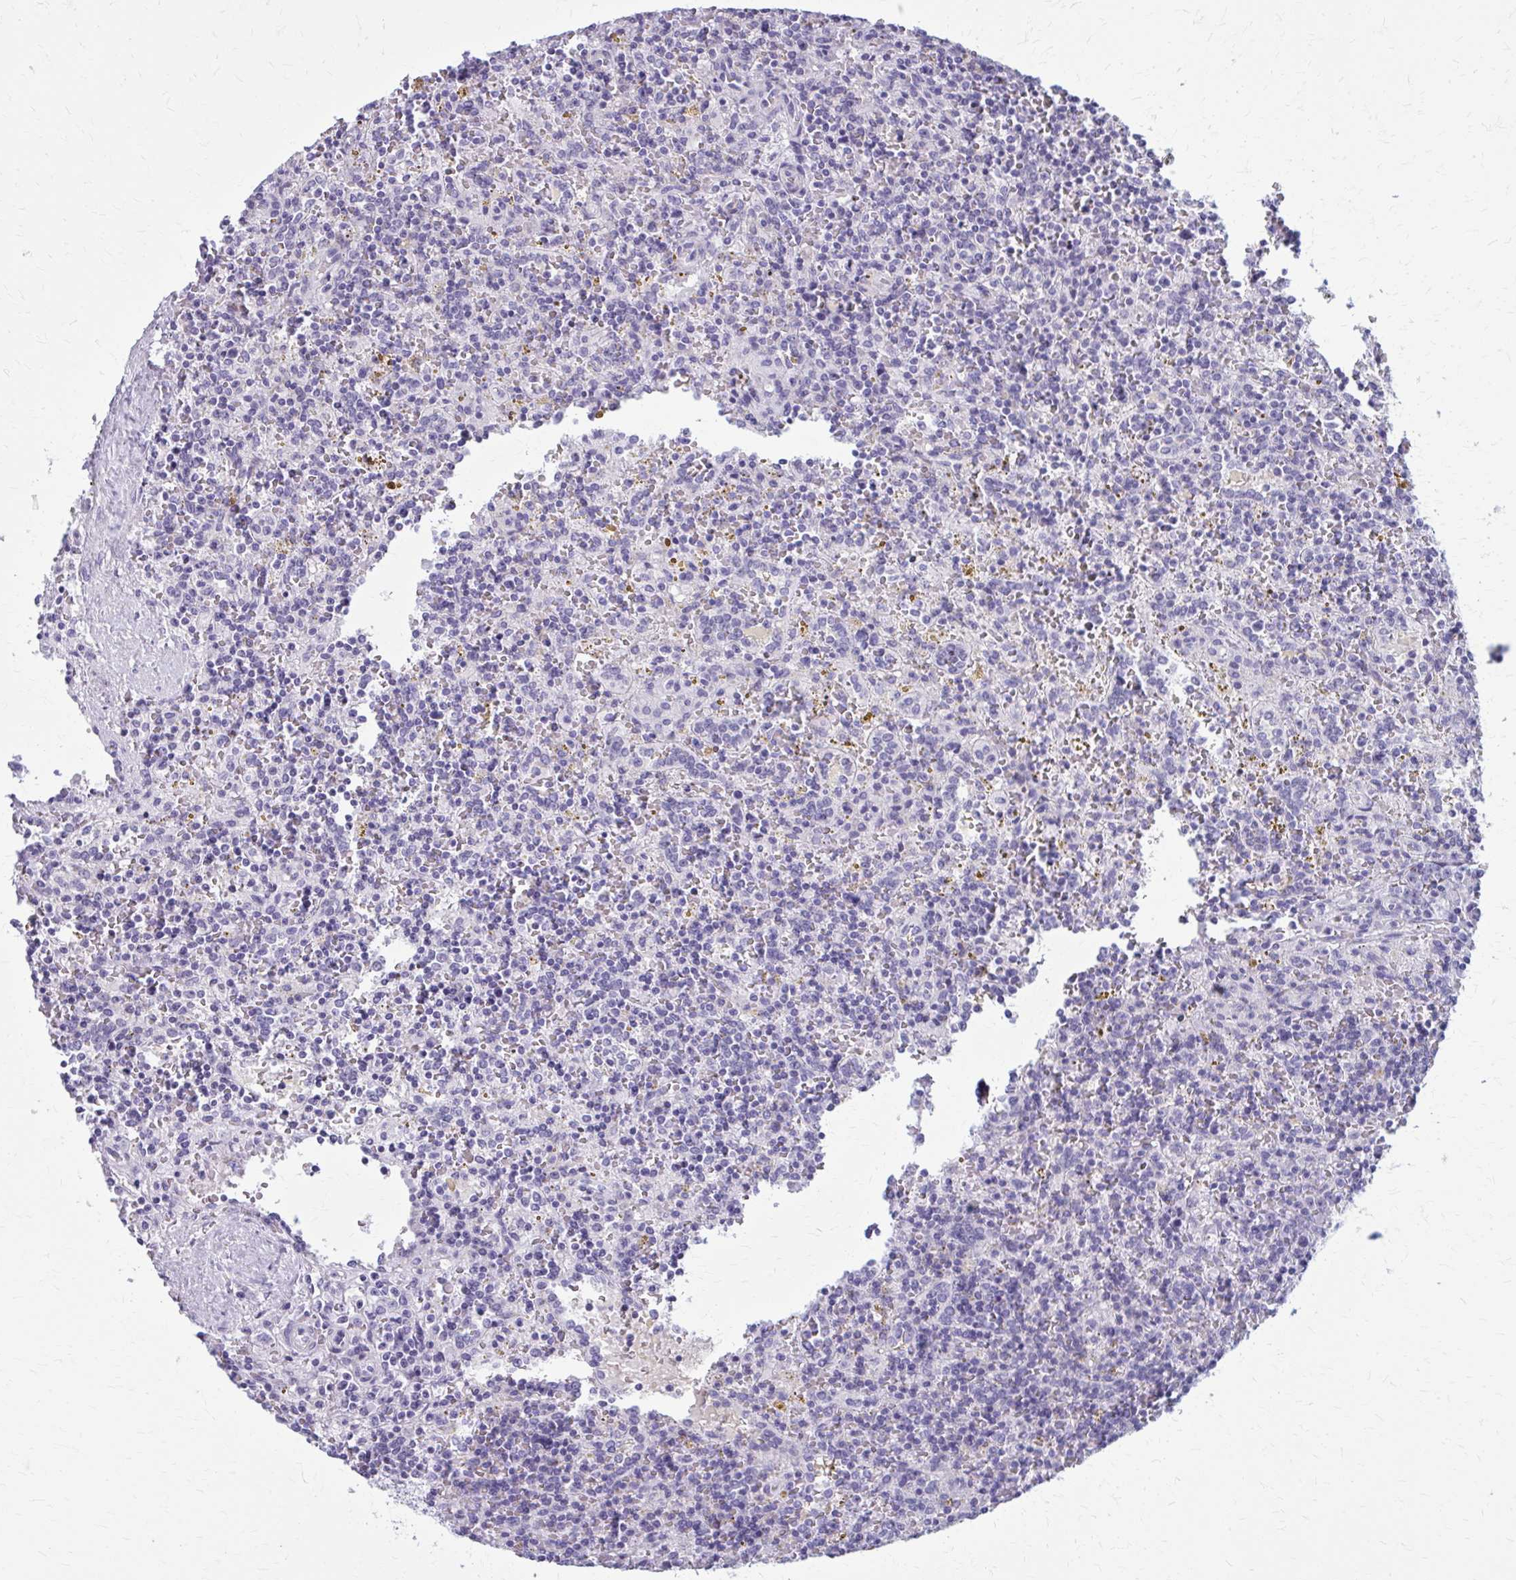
{"staining": {"intensity": "negative", "quantity": "none", "location": "none"}, "tissue": "lymphoma", "cell_type": "Tumor cells", "image_type": "cancer", "snomed": [{"axis": "morphology", "description": "Malignant lymphoma, non-Hodgkin's type, Low grade"}, {"axis": "topography", "description": "Spleen"}], "caption": "Immunohistochemistry of lymphoma demonstrates no expression in tumor cells. Brightfield microscopy of immunohistochemistry stained with DAB (3,3'-diaminobenzidine) (brown) and hematoxylin (blue), captured at high magnification.", "gene": "CASQ2", "patient": {"sex": "male", "age": 67}}